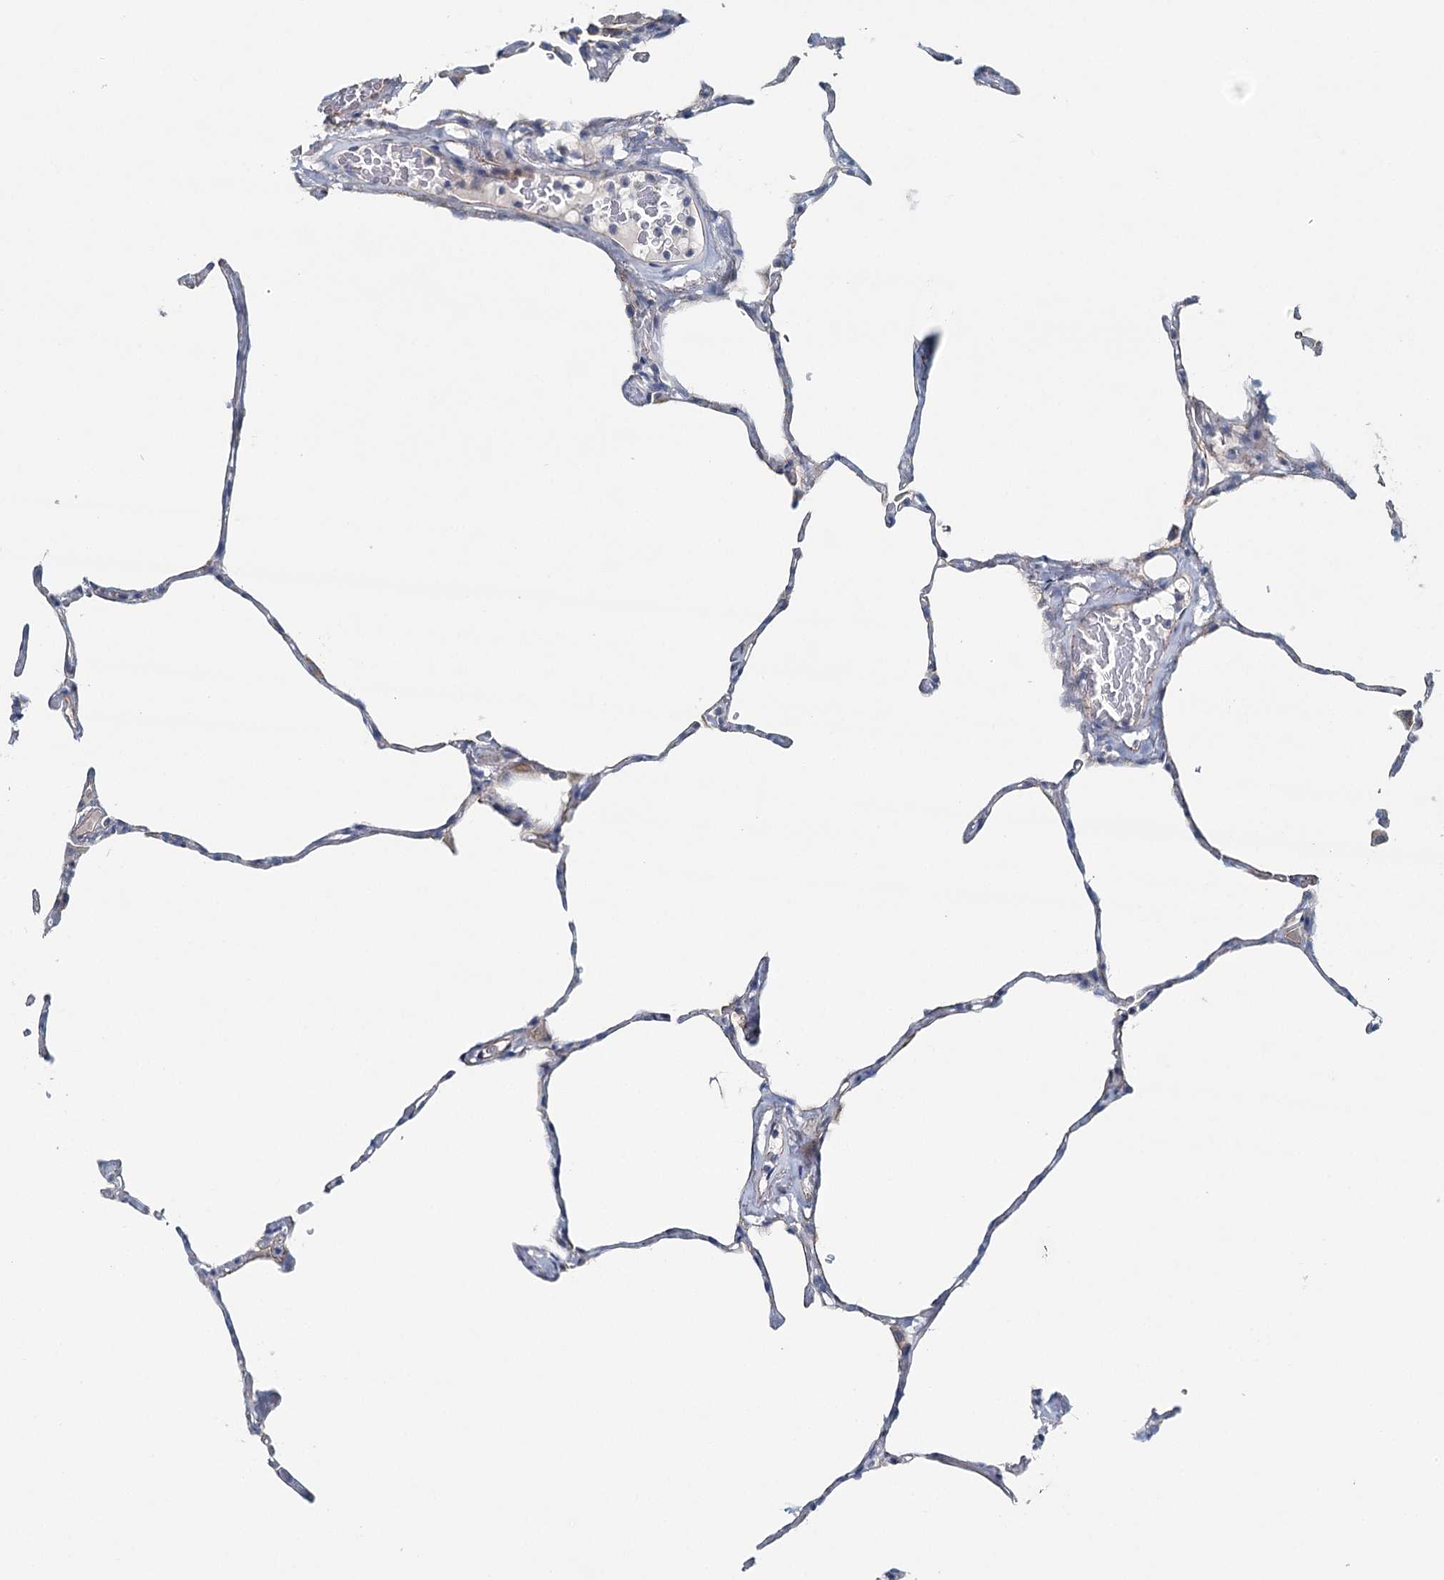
{"staining": {"intensity": "negative", "quantity": "none", "location": "none"}, "tissue": "lung", "cell_type": "Alveolar cells", "image_type": "normal", "snomed": [{"axis": "morphology", "description": "Normal tissue, NOS"}, {"axis": "topography", "description": "Lung"}], "caption": "This is a histopathology image of immunohistochemistry staining of normal lung, which shows no expression in alveolar cells.", "gene": "SYNPO", "patient": {"sex": "male", "age": 65}}